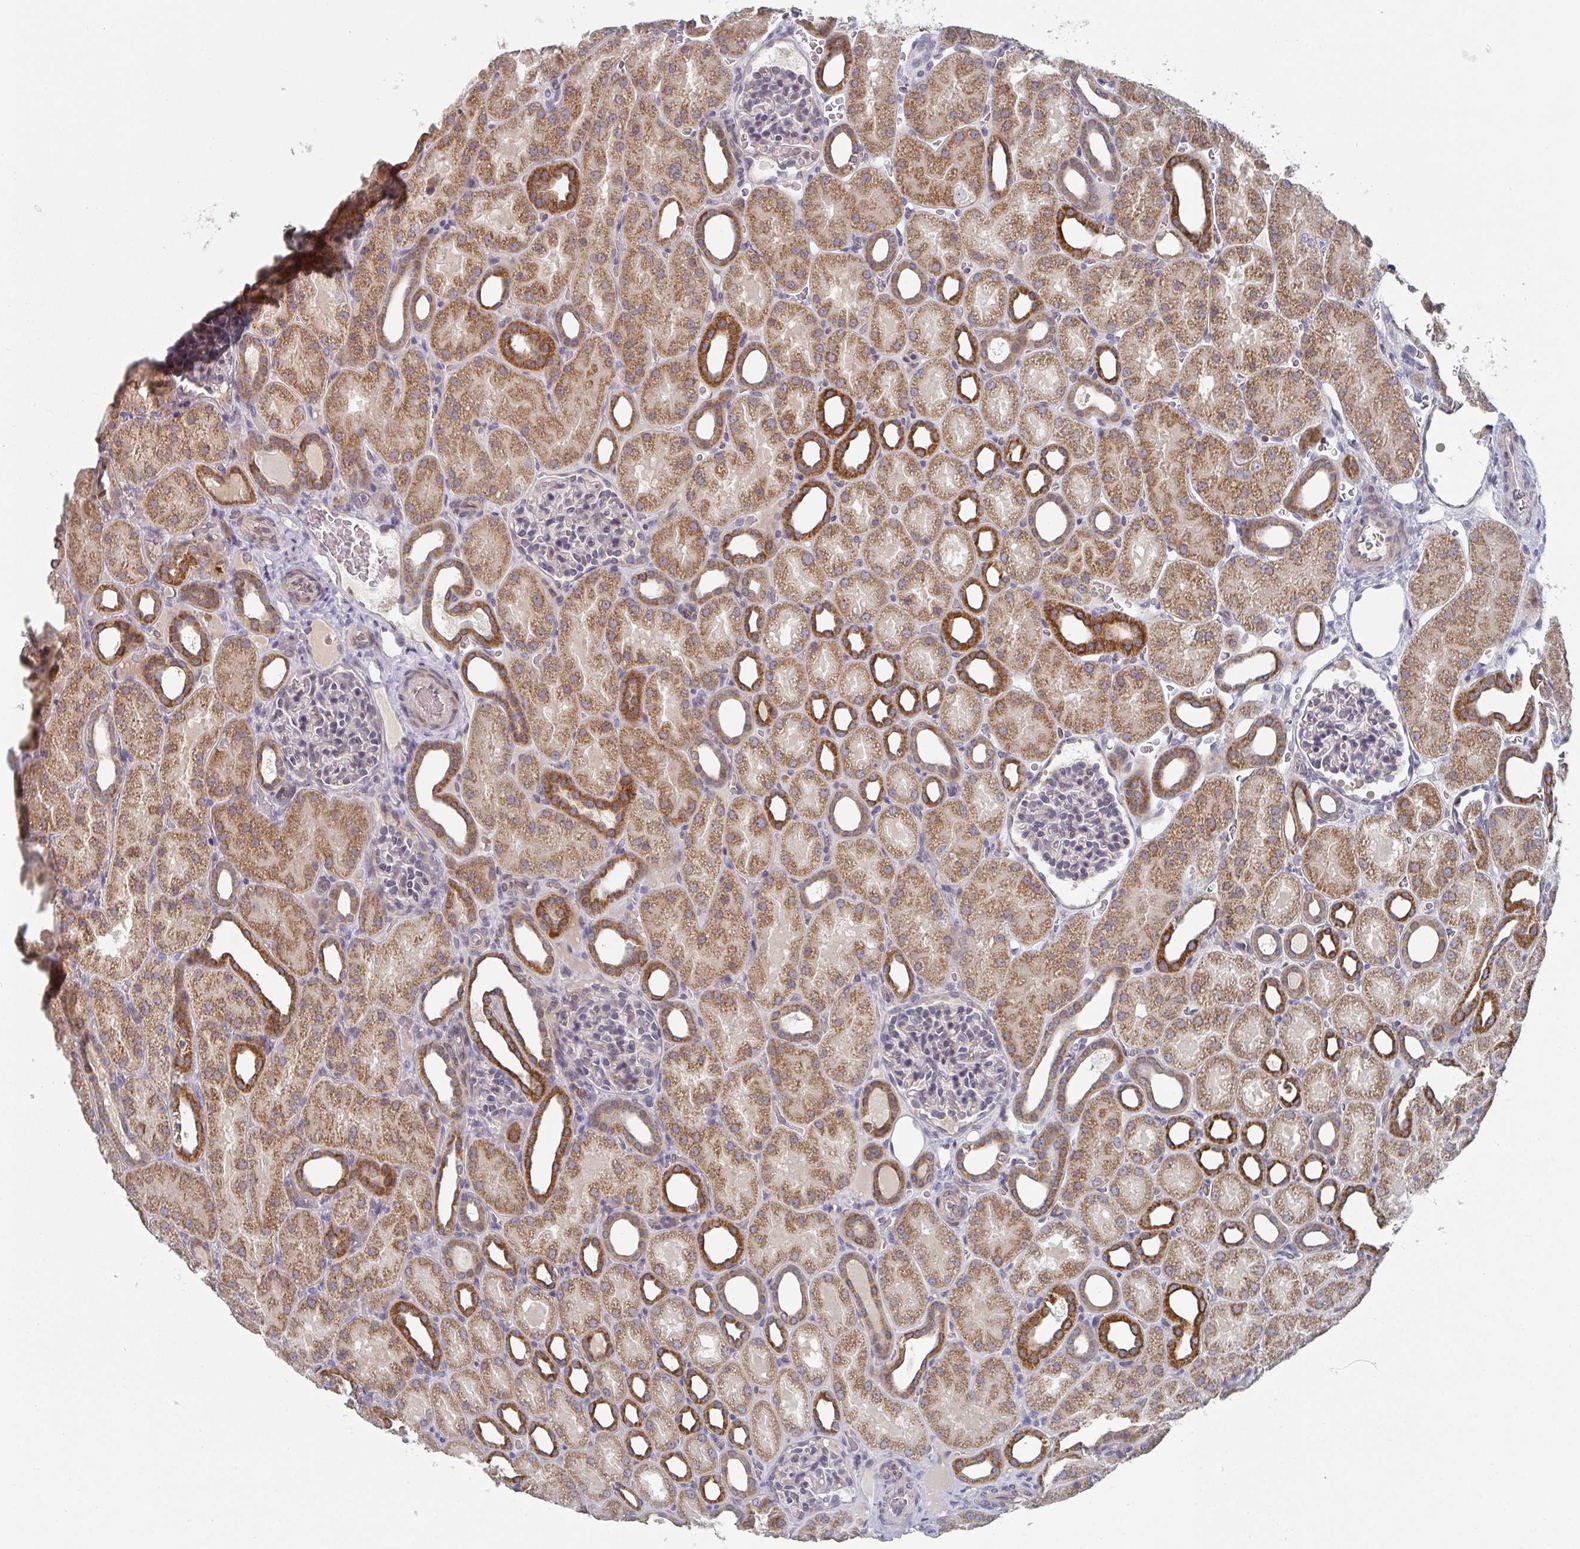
{"staining": {"intensity": "negative", "quantity": "none", "location": "none"}, "tissue": "kidney", "cell_type": "Cells in glomeruli", "image_type": "normal", "snomed": [{"axis": "morphology", "description": "Normal tissue, NOS"}, {"axis": "topography", "description": "Kidney"}], "caption": "This is a photomicrograph of IHC staining of unremarkable kidney, which shows no staining in cells in glomeruli.", "gene": "ELOVL1", "patient": {"sex": "male", "age": 2}}